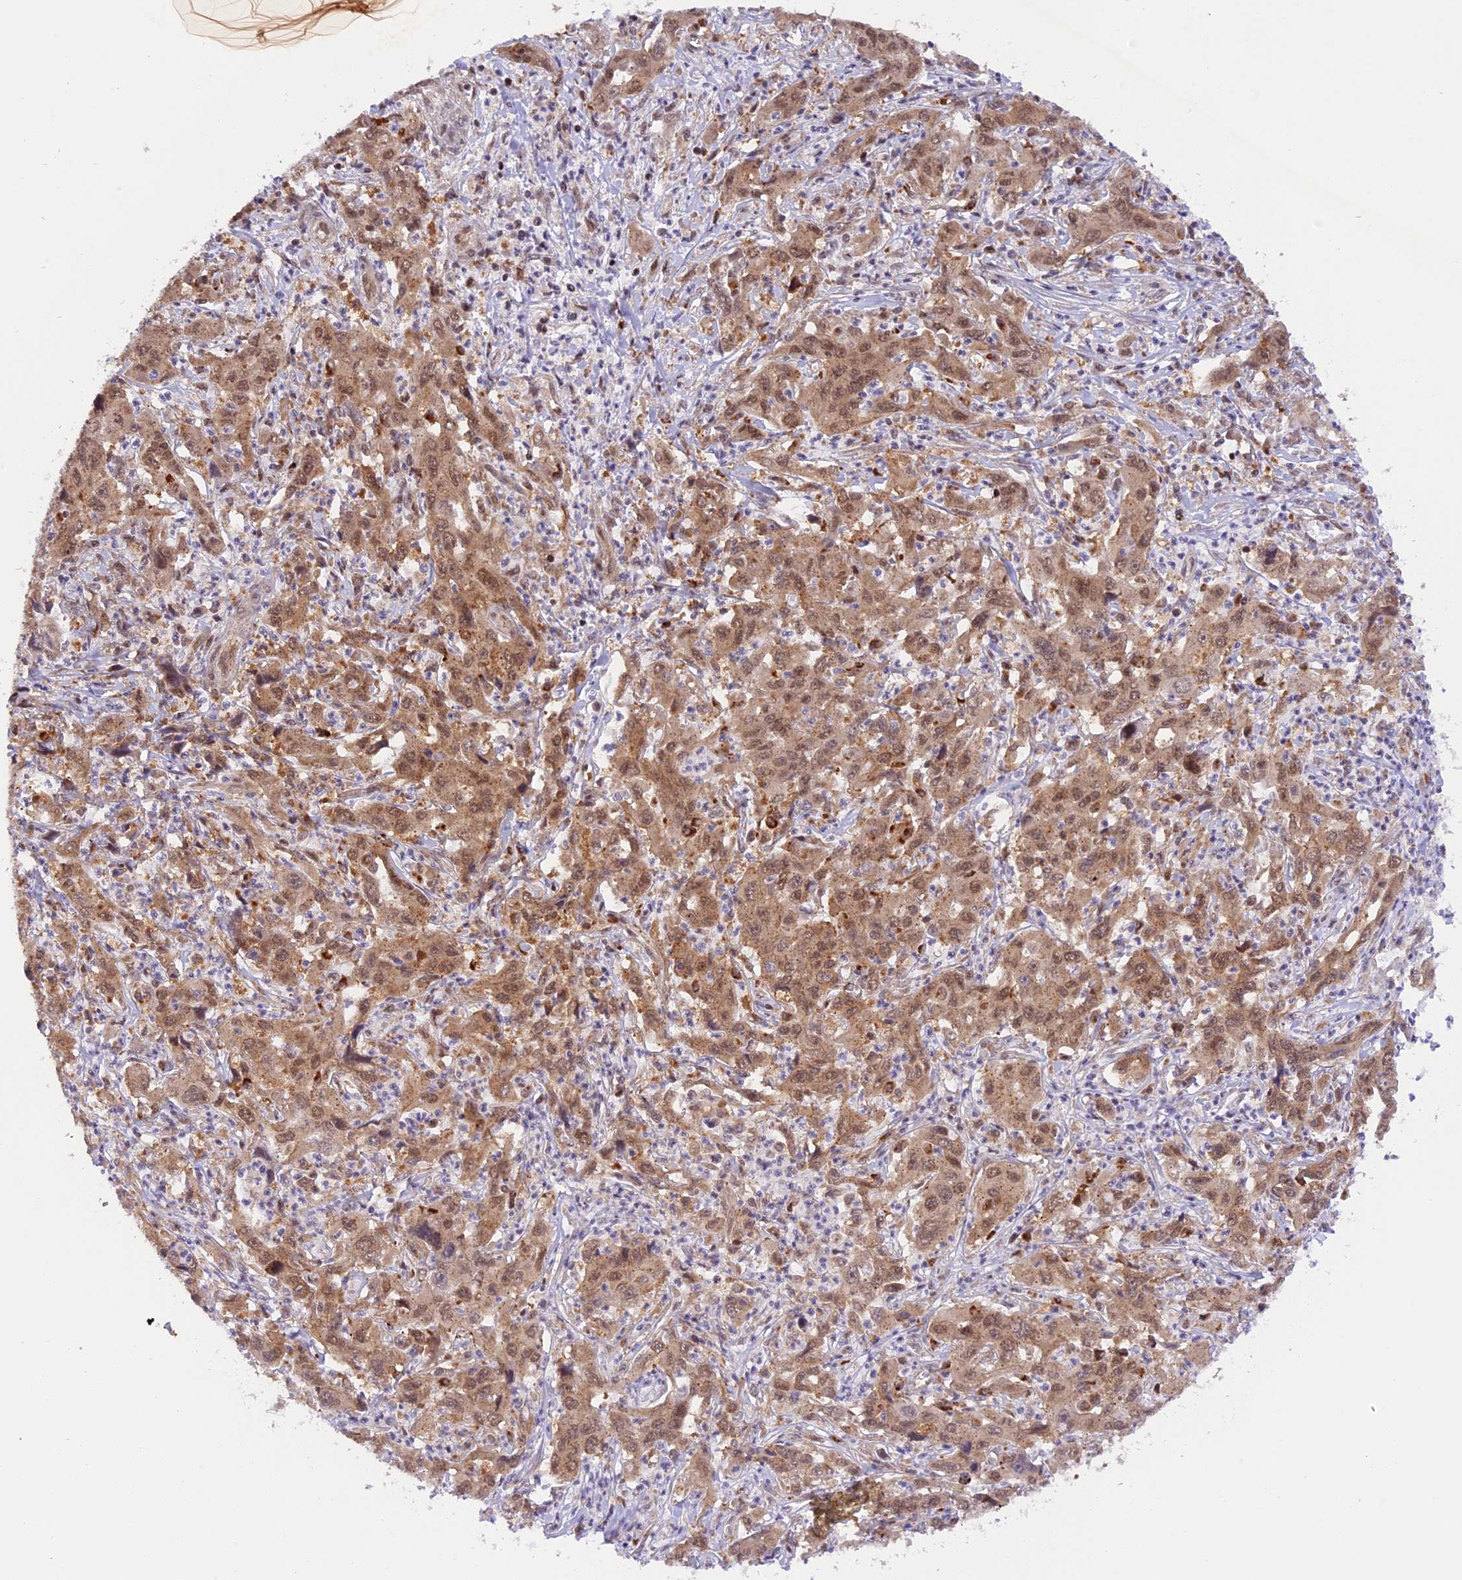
{"staining": {"intensity": "moderate", "quantity": ">75%", "location": "cytoplasmic/membranous,nuclear"}, "tissue": "liver cancer", "cell_type": "Tumor cells", "image_type": "cancer", "snomed": [{"axis": "morphology", "description": "Carcinoma, Hepatocellular, NOS"}, {"axis": "topography", "description": "Liver"}], "caption": "Immunohistochemistry of hepatocellular carcinoma (liver) displays medium levels of moderate cytoplasmic/membranous and nuclear expression in approximately >75% of tumor cells.", "gene": "SAMD4A", "patient": {"sex": "male", "age": 63}}